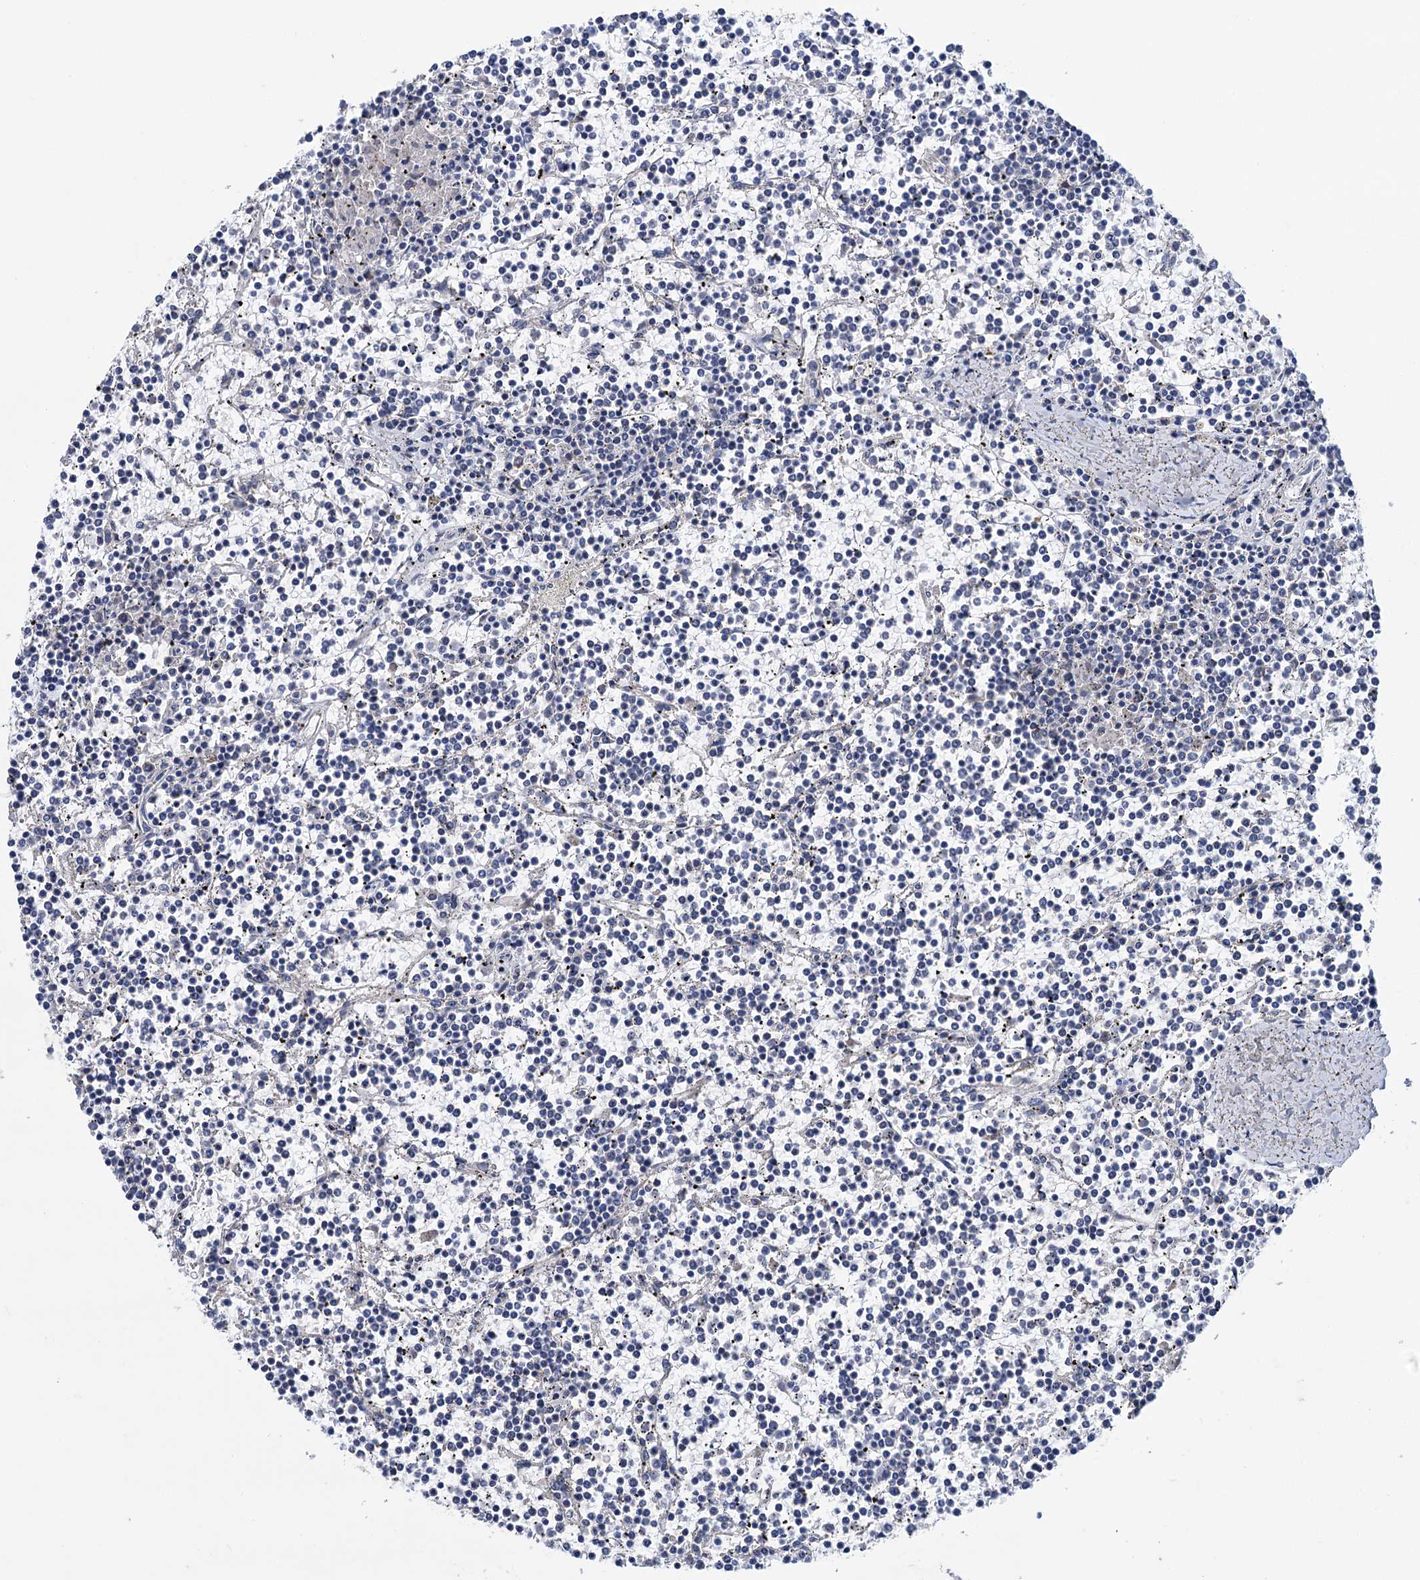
{"staining": {"intensity": "negative", "quantity": "none", "location": "none"}, "tissue": "lymphoma", "cell_type": "Tumor cells", "image_type": "cancer", "snomed": [{"axis": "morphology", "description": "Malignant lymphoma, non-Hodgkin's type, Low grade"}, {"axis": "topography", "description": "Spleen"}], "caption": "Immunohistochemical staining of low-grade malignant lymphoma, non-Hodgkin's type reveals no significant positivity in tumor cells.", "gene": "ZNRD2", "patient": {"sex": "female", "age": 19}}